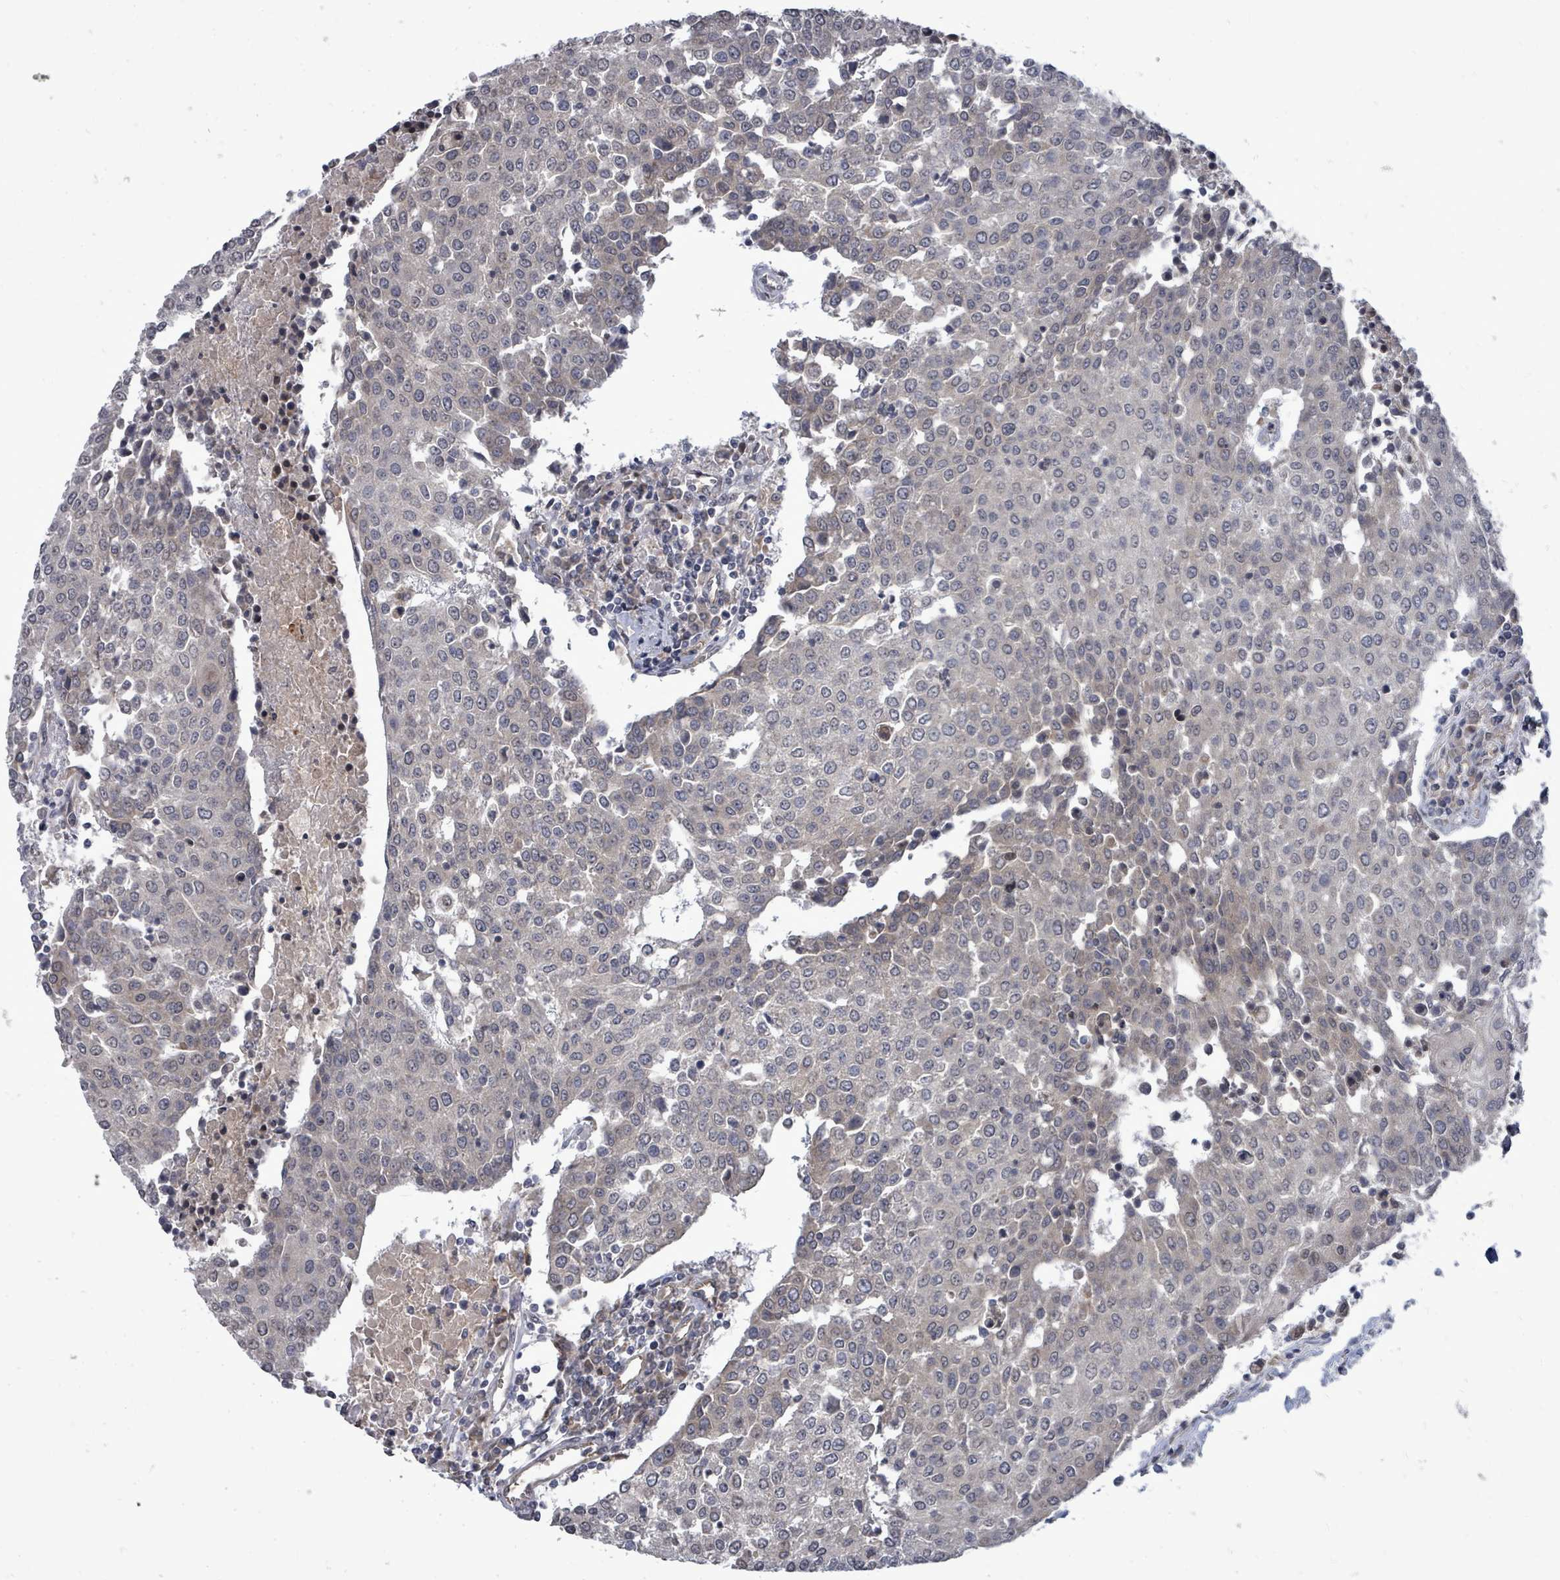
{"staining": {"intensity": "weak", "quantity": "<25%", "location": "cytoplasmic/membranous,nuclear"}, "tissue": "urothelial cancer", "cell_type": "Tumor cells", "image_type": "cancer", "snomed": [{"axis": "morphology", "description": "Urothelial carcinoma, High grade"}, {"axis": "topography", "description": "Urinary bladder"}], "caption": "Tumor cells show no significant protein expression in urothelial carcinoma (high-grade).", "gene": "RALGAPB", "patient": {"sex": "female", "age": 85}}